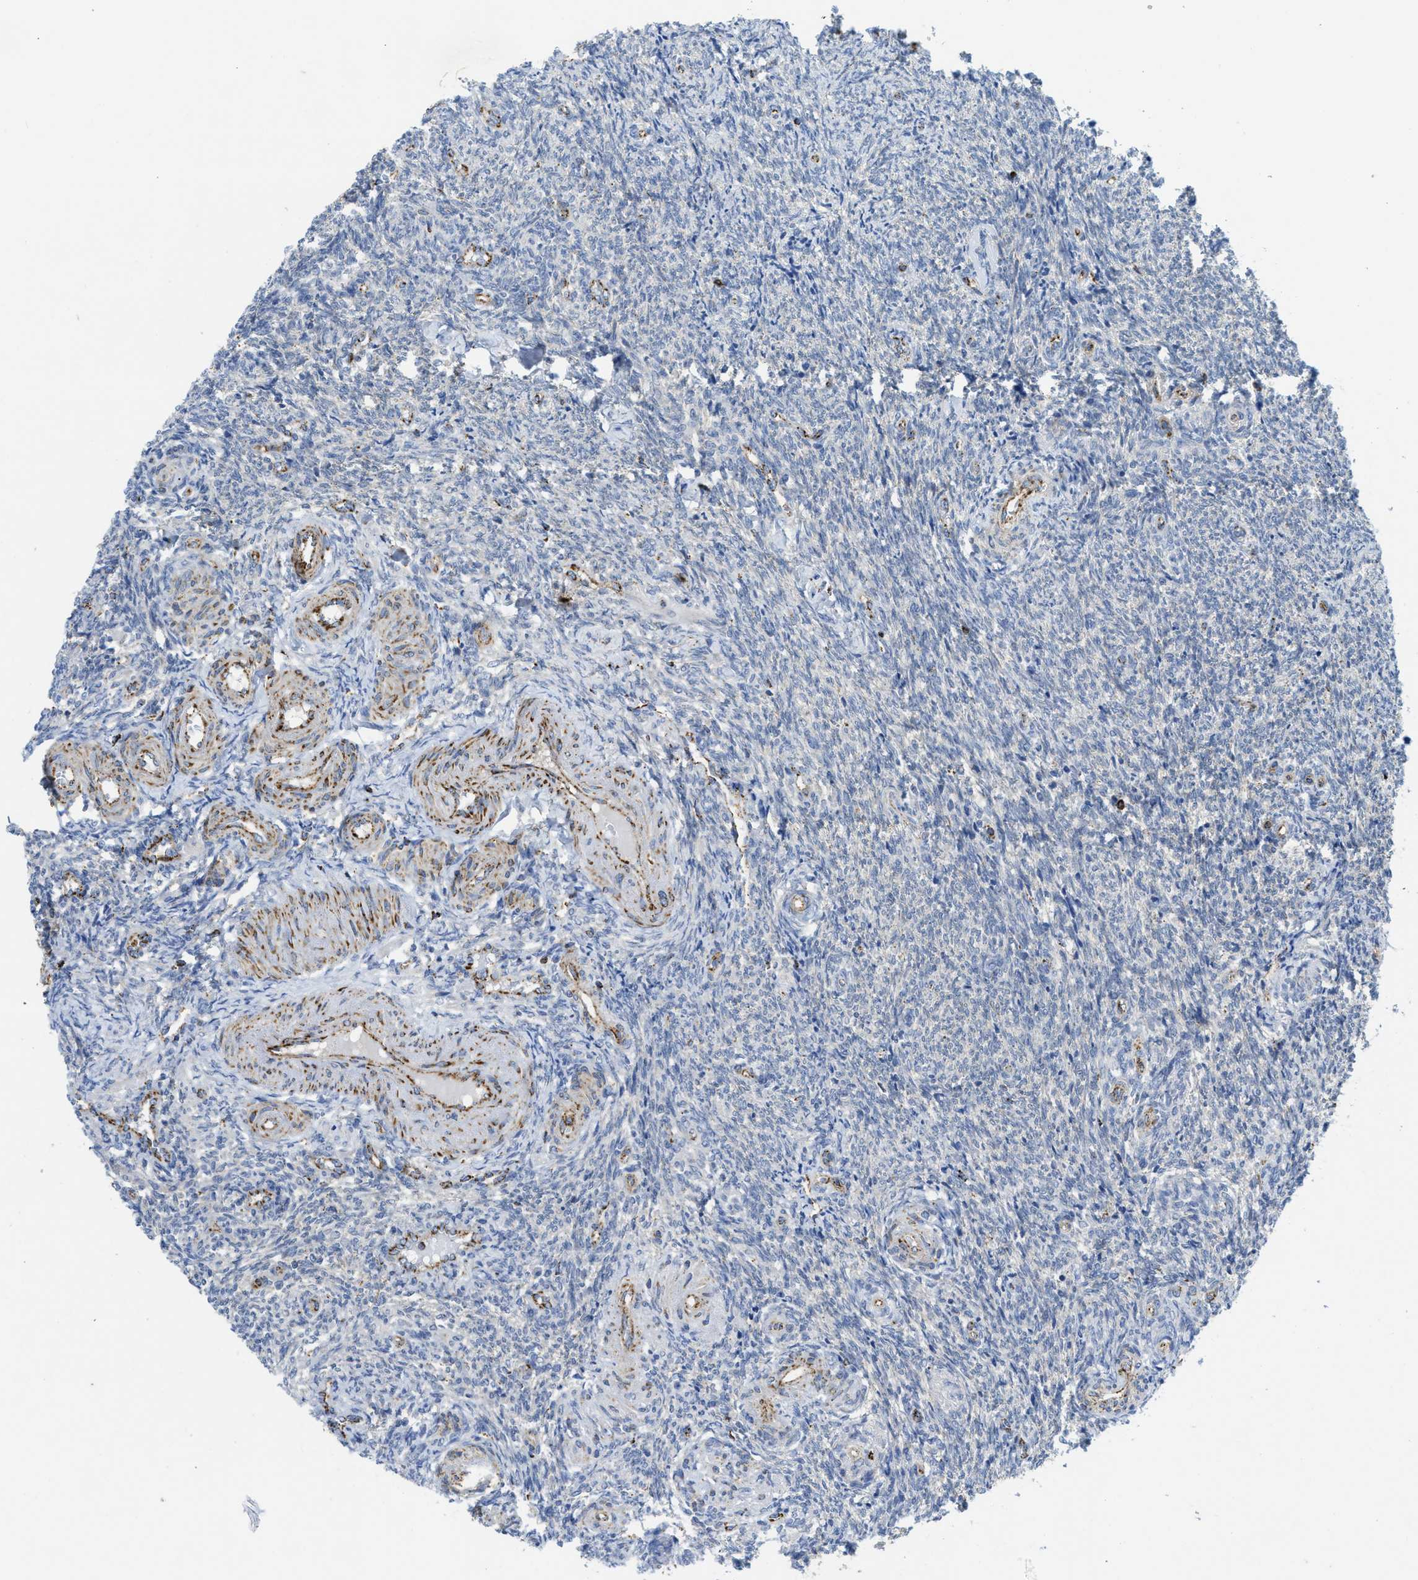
{"staining": {"intensity": "negative", "quantity": "none", "location": "none"}, "tissue": "ovary", "cell_type": "Ovarian stroma cells", "image_type": "normal", "snomed": [{"axis": "morphology", "description": "Normal tissue, NOS"}, {"axis": "topography", "description": "Ovary"}], "caption": "Immunohistochemical staining of normal human ovary demonstrates no significant staining in ovarian stroma cells.", "gene": "SQOR", "patient": {"sex": "female", "age": 41}}